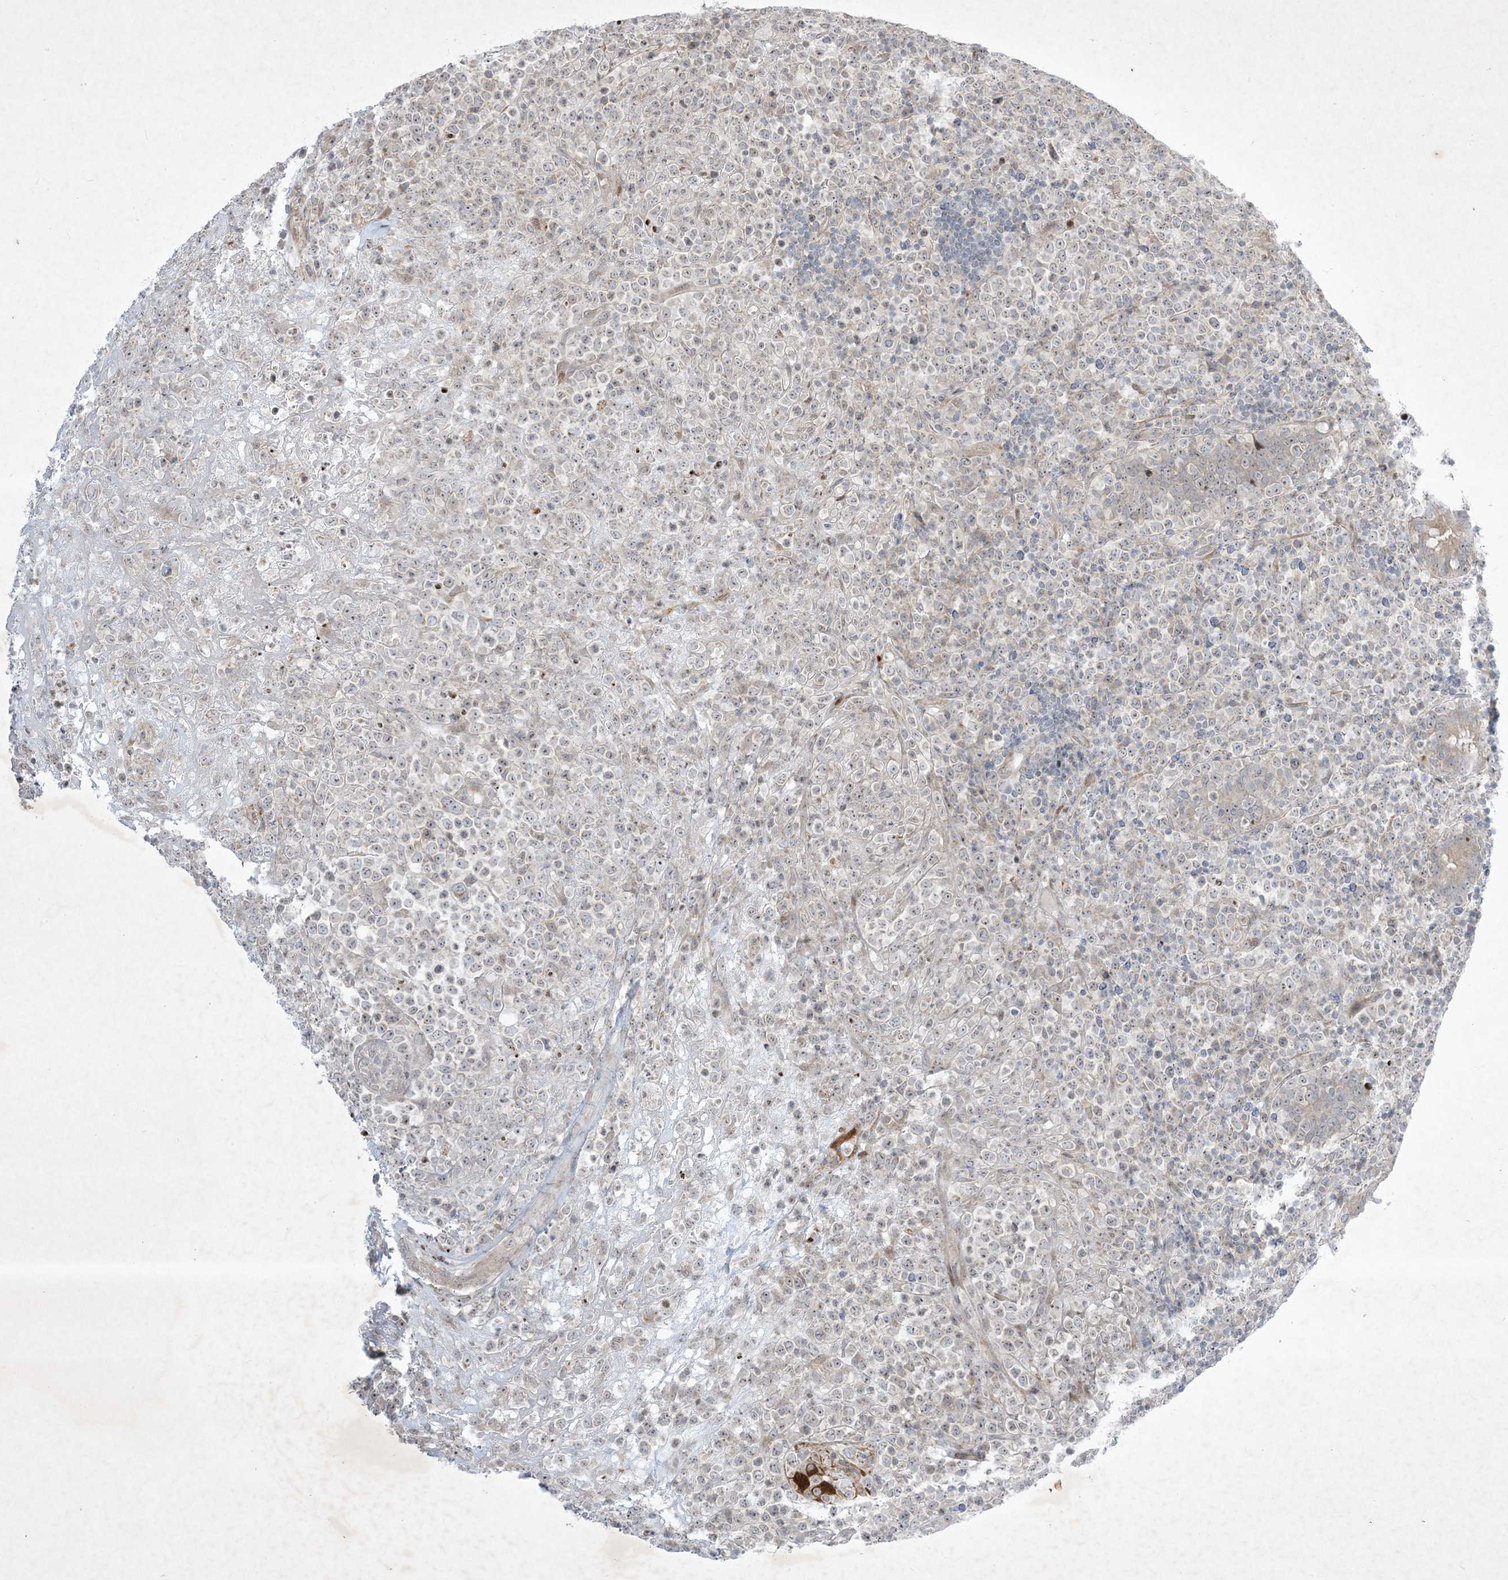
{"staining": {"intensity": "weak", "quantity": "<25%", "location": "nuclear"}, "tissue": "lymphoma", "cell_type": "Tumor cells", "image_type": "cancer", "snomed": [{"axis": "morphology", "description": "Malignant lymphoma, non-Hodgkin's type, High grade"}, {"axis": "topography", "description": "Colon"}], "caption": "Immunohistochemical staining of human high-grade malignant lymphoma, non-Hodgkin's type exhibits no significant expression in tumor cells.", "gene": "SOGA3", "patient": {"sex": "female", "age": 53}}